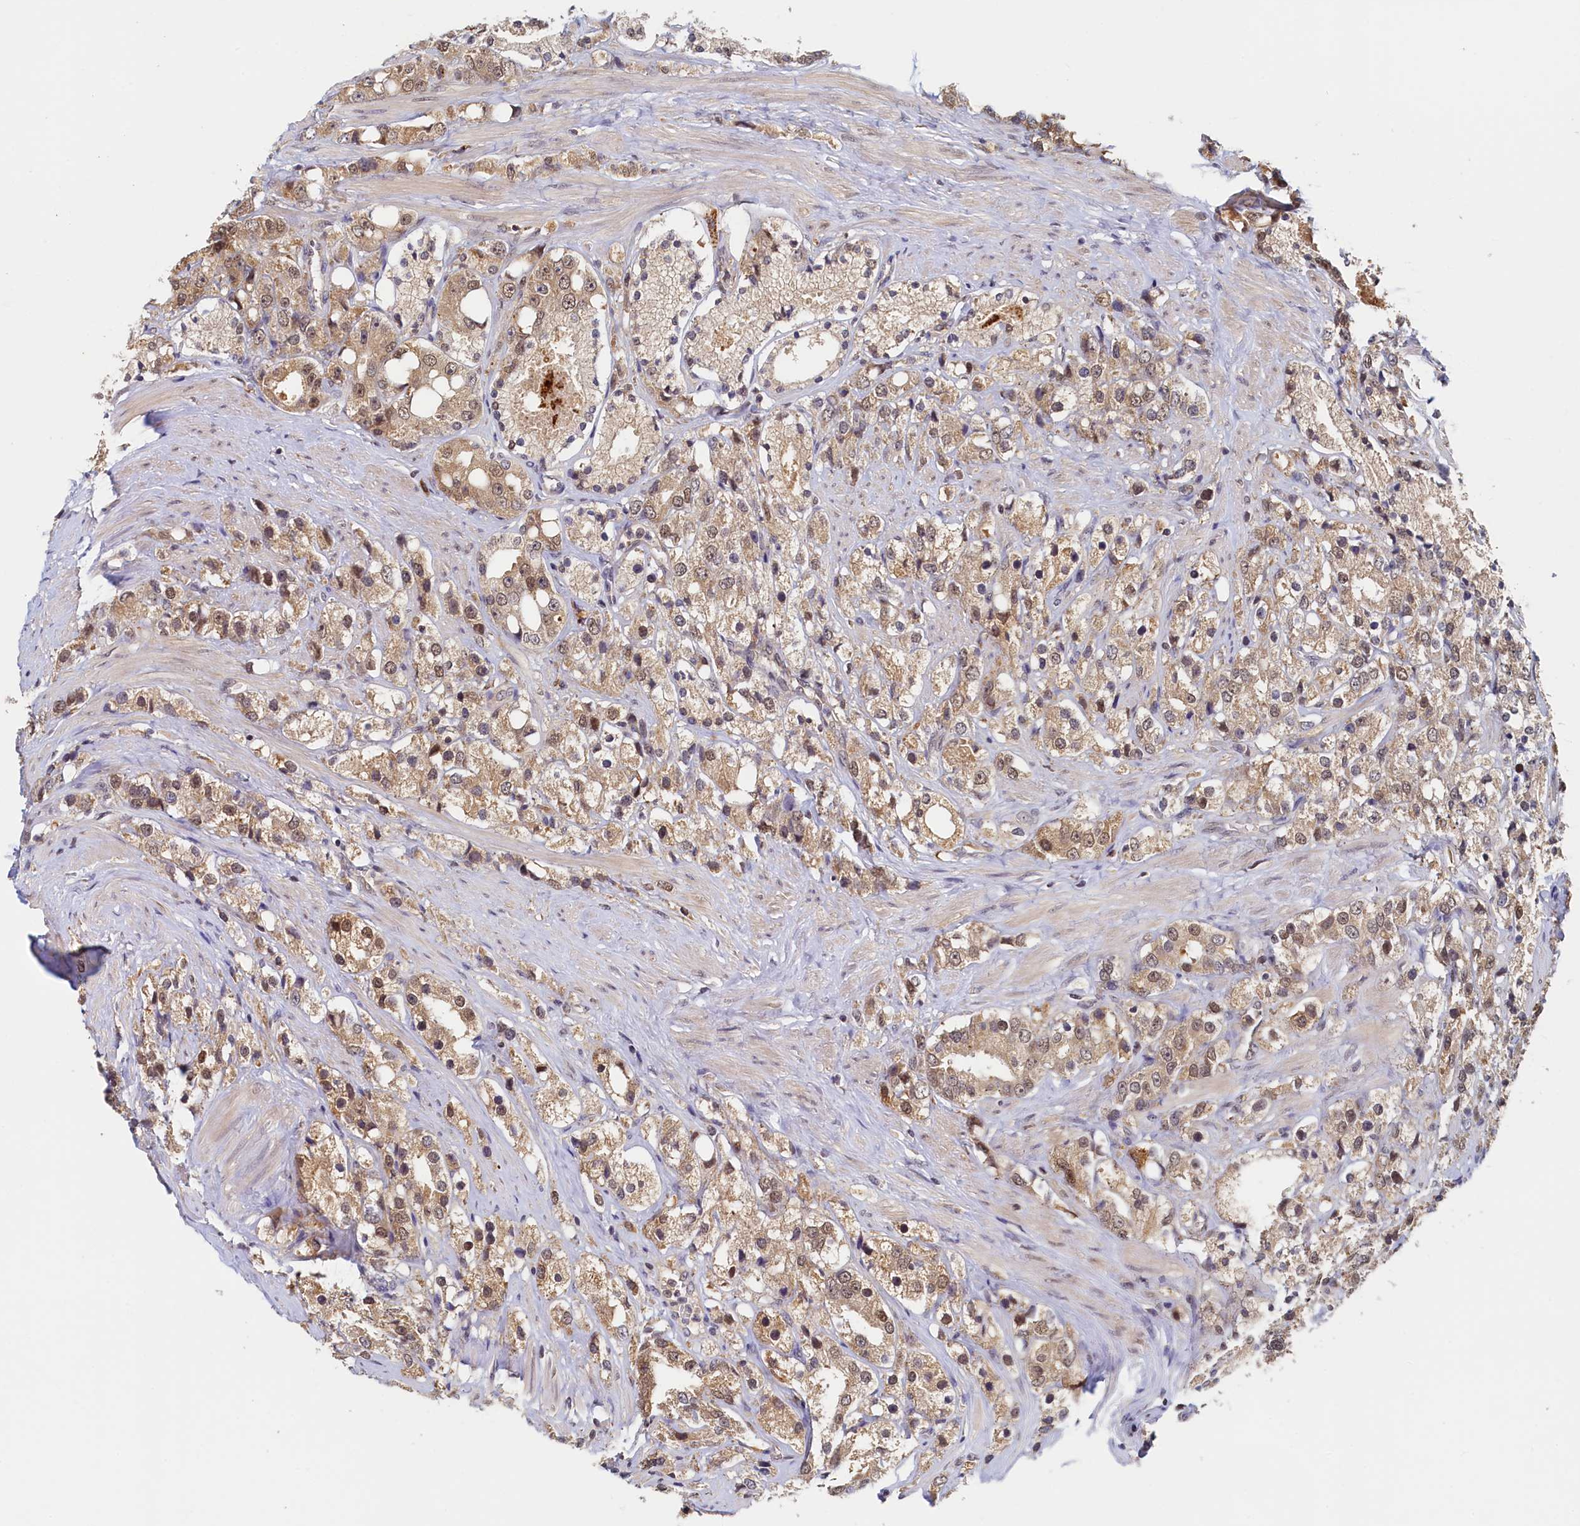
{"staining": {"intensity": "moderate", "quantity": ">75%", "location": "cytoplasmic/membranous,nuclear"}, "tissue": "prostate cancer", "cell_type": "Tumor cells", "image_type": "cancer", "snomed": [{"axis": "morphology", "description": "Adenocarcinoma, NOS"}, {"axis": "topography", "description": "Prostate"}], "caption": "Immunohistochemistry (IHC) (DAB (3,3'-diaminobenzidine)) staining of adenocarcinoma (prostate) shows moderate cytoplasmic/membranous and nuclear protein expression in approximately >75% of tumor cells.", "gene": "PAAF1", "patient": {"sex": "male", "age": 79}}